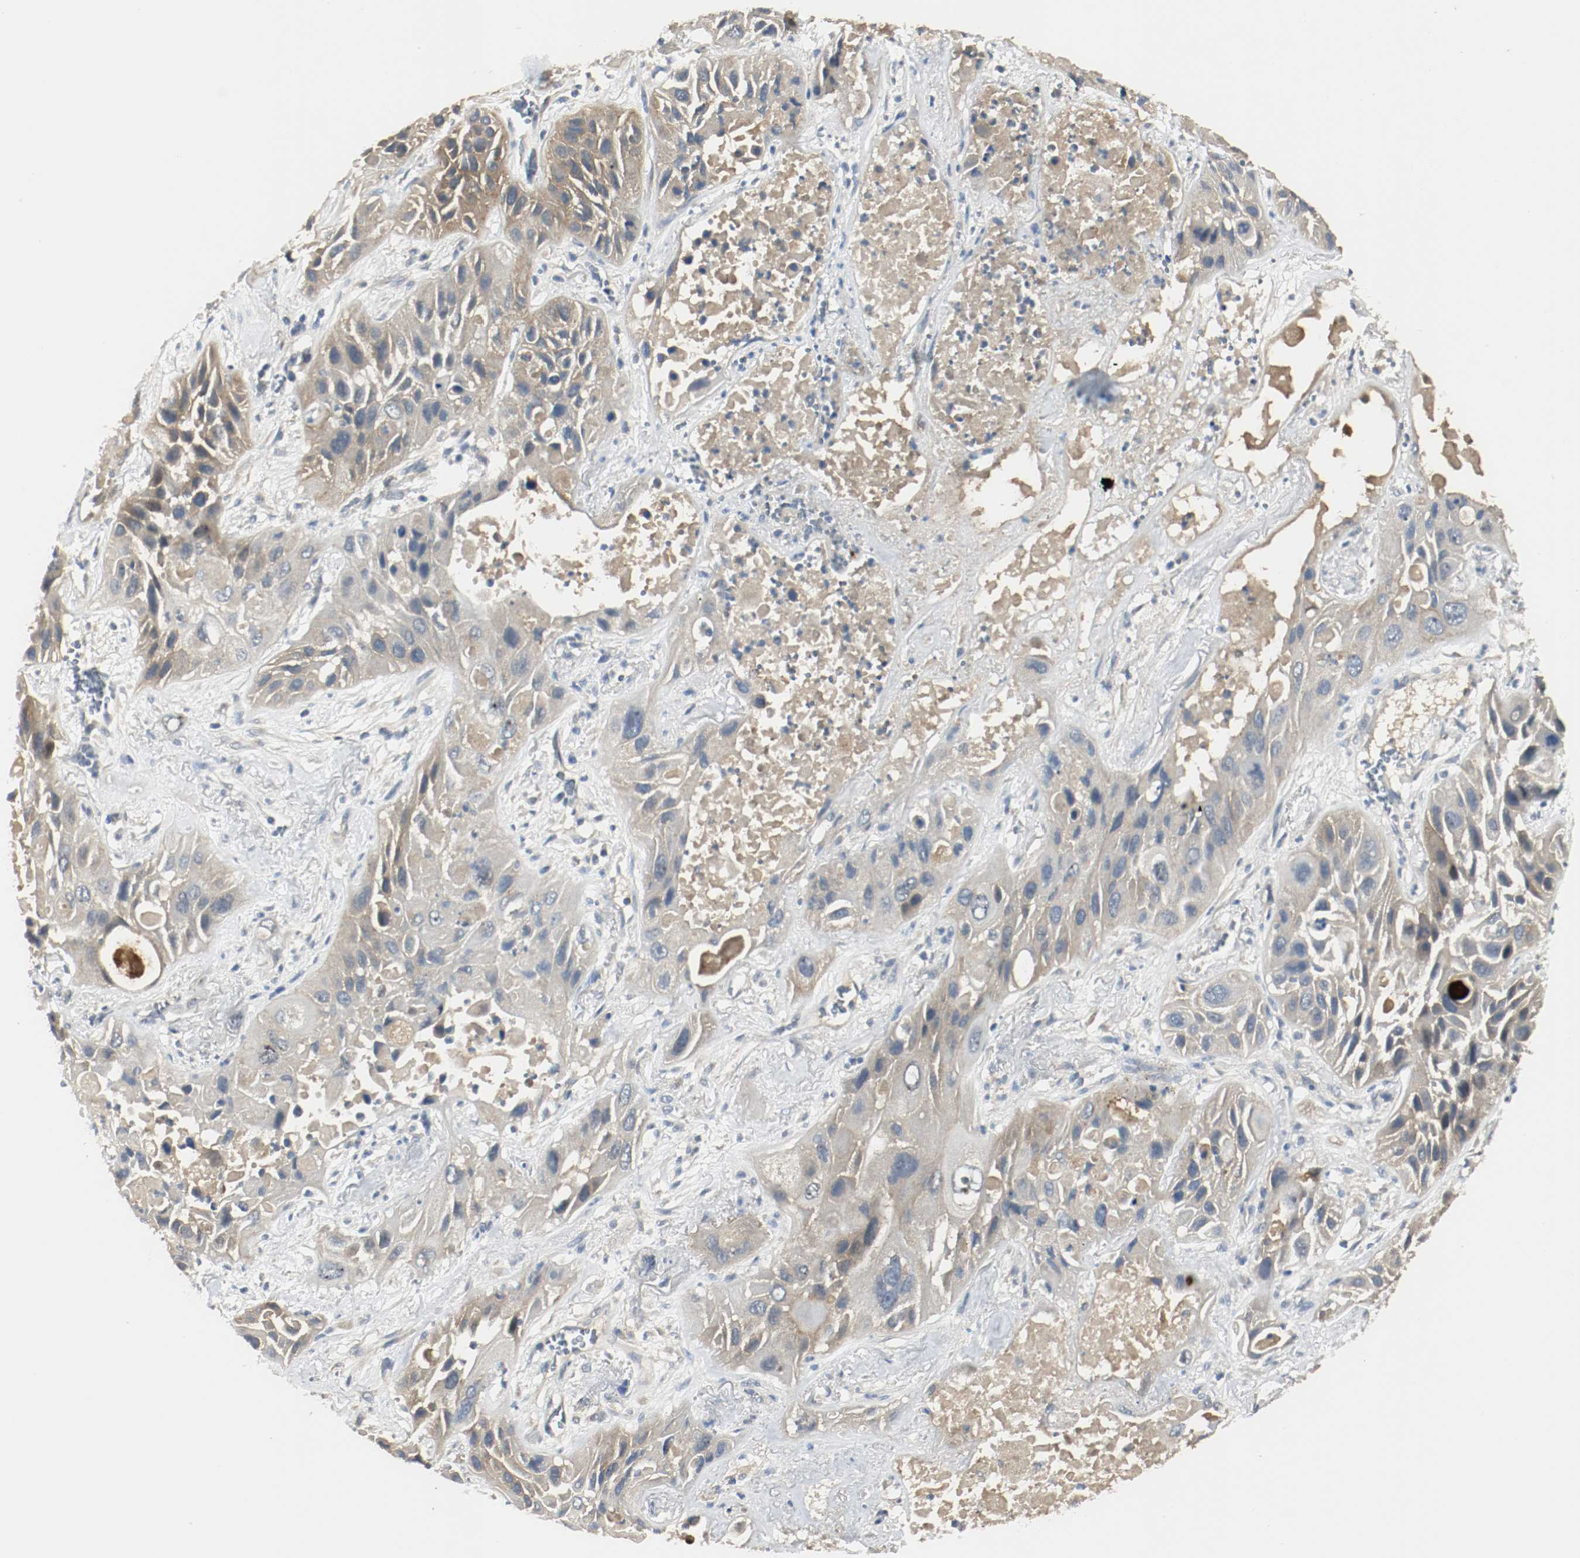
{"staining": {"intensity": "weak", "quantity": ">75%", "location": "cytoplasmic/membranous"}, "tissue": "lung cancer", "cell_type": "Tumor cells", "image_type": "cancer", "snomed": [{"axis": "morphology", "description": "Squamous cell carcinoma, NOS"}, {"axis": "topography", "description": "Lung"}], "caption": "Tumor cells exhibit low levels of weak cytoplasmic/membranous expression in approximately >75% of cells in human lung cancer.", "gene": "MELTF", "patient": {"sex": "female", "age": 76}}